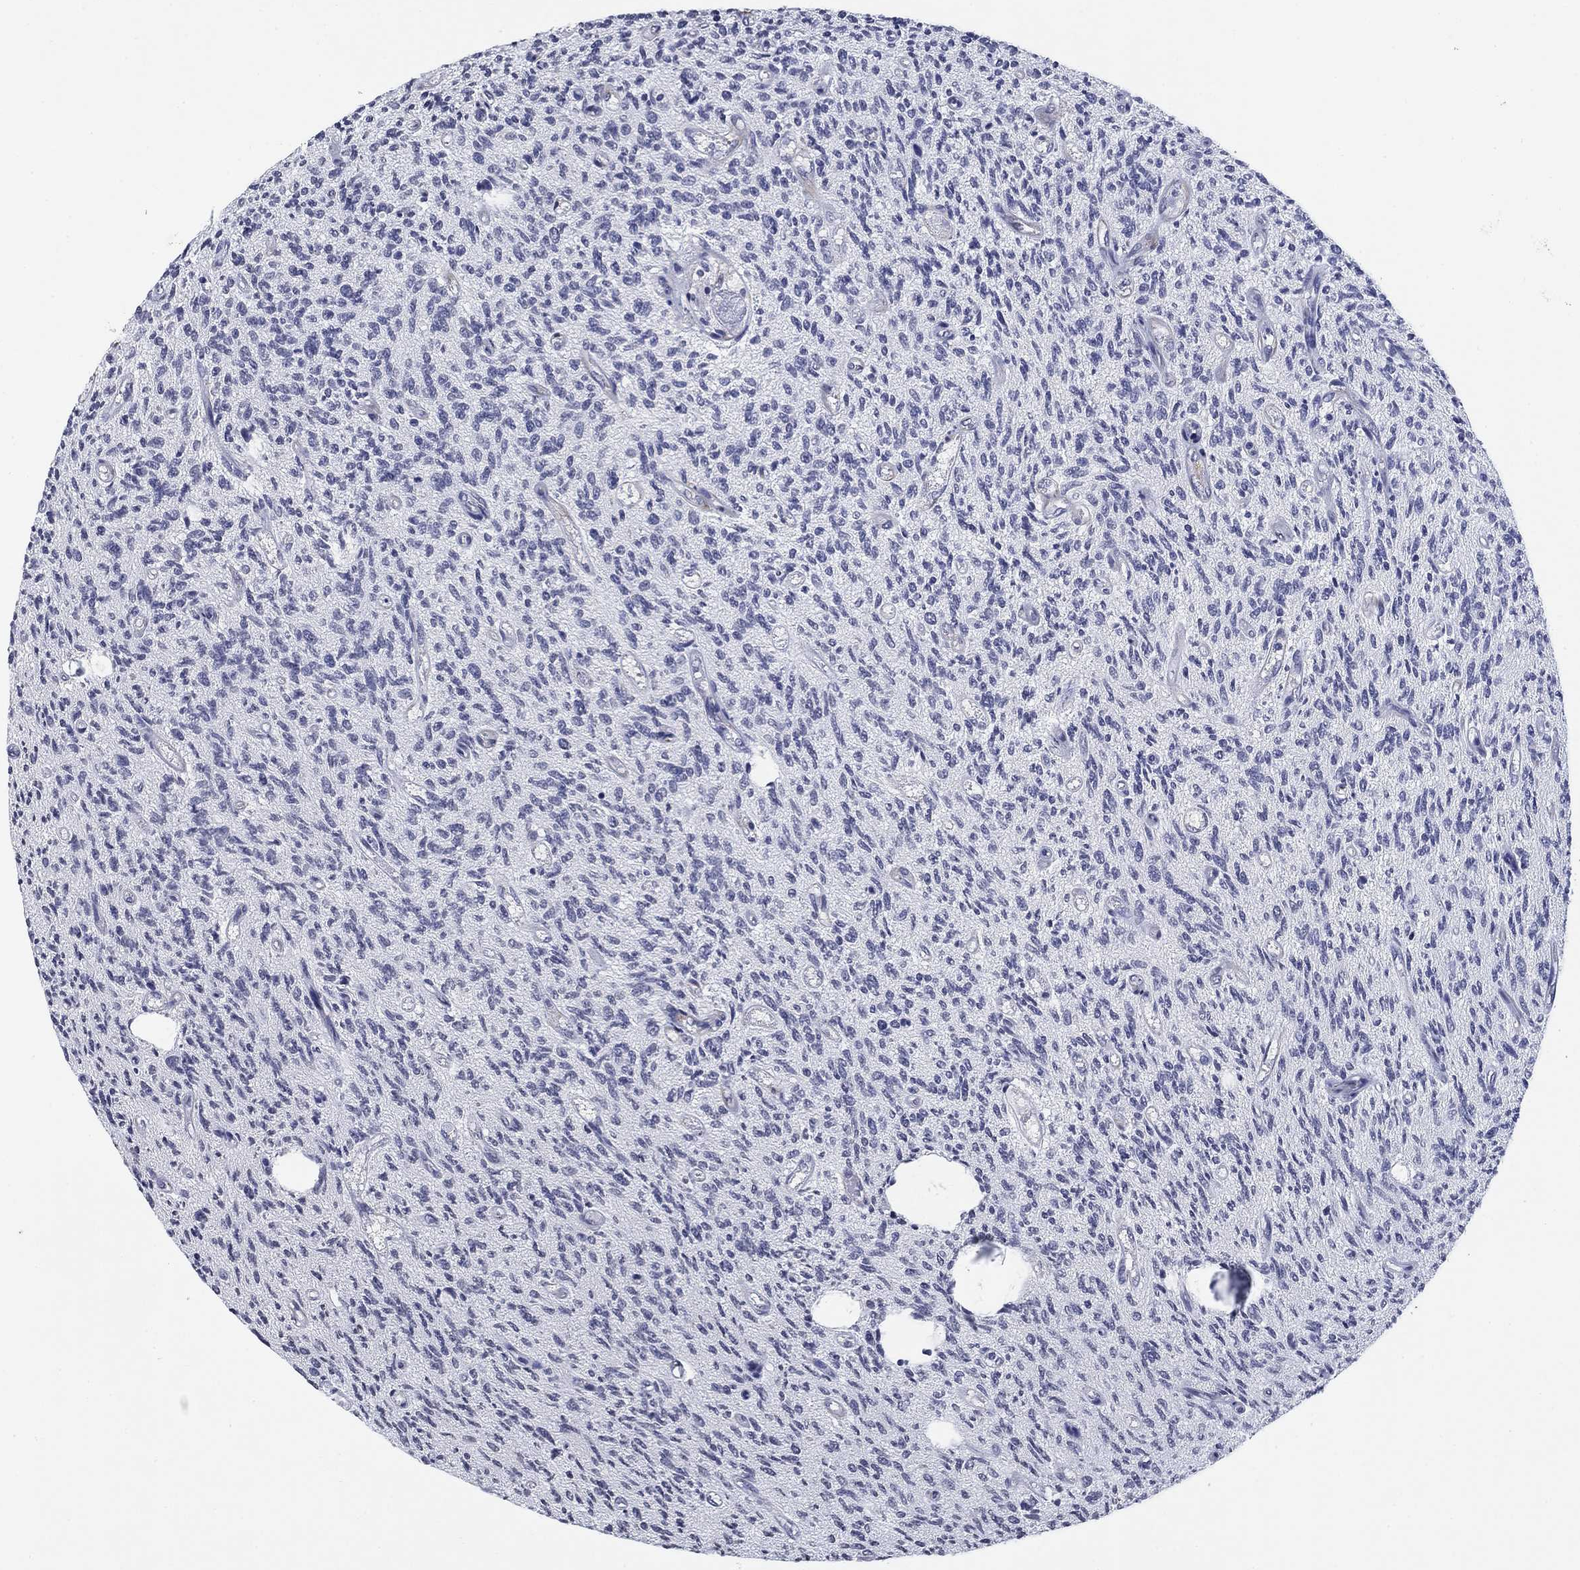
{"staining": {"intensity": "negative", "quantity": "none", "location": "none"}, "tissue": "glioma", "cell_type": "Tumor cells", "image_type": "cancer", "snomed": [{"axis": "morphology", "description": "Glioma, malignant, High grade"}, {"axis": "topography", "description": "Brain"}], "caption": "DAB (3,3'-diaminobenzidine) immunohistochemical staining of glioma exhibits no significant staining in tumor cells.", "gene": "OTUB2", "patient": {"sex": "male", "age": 64}}